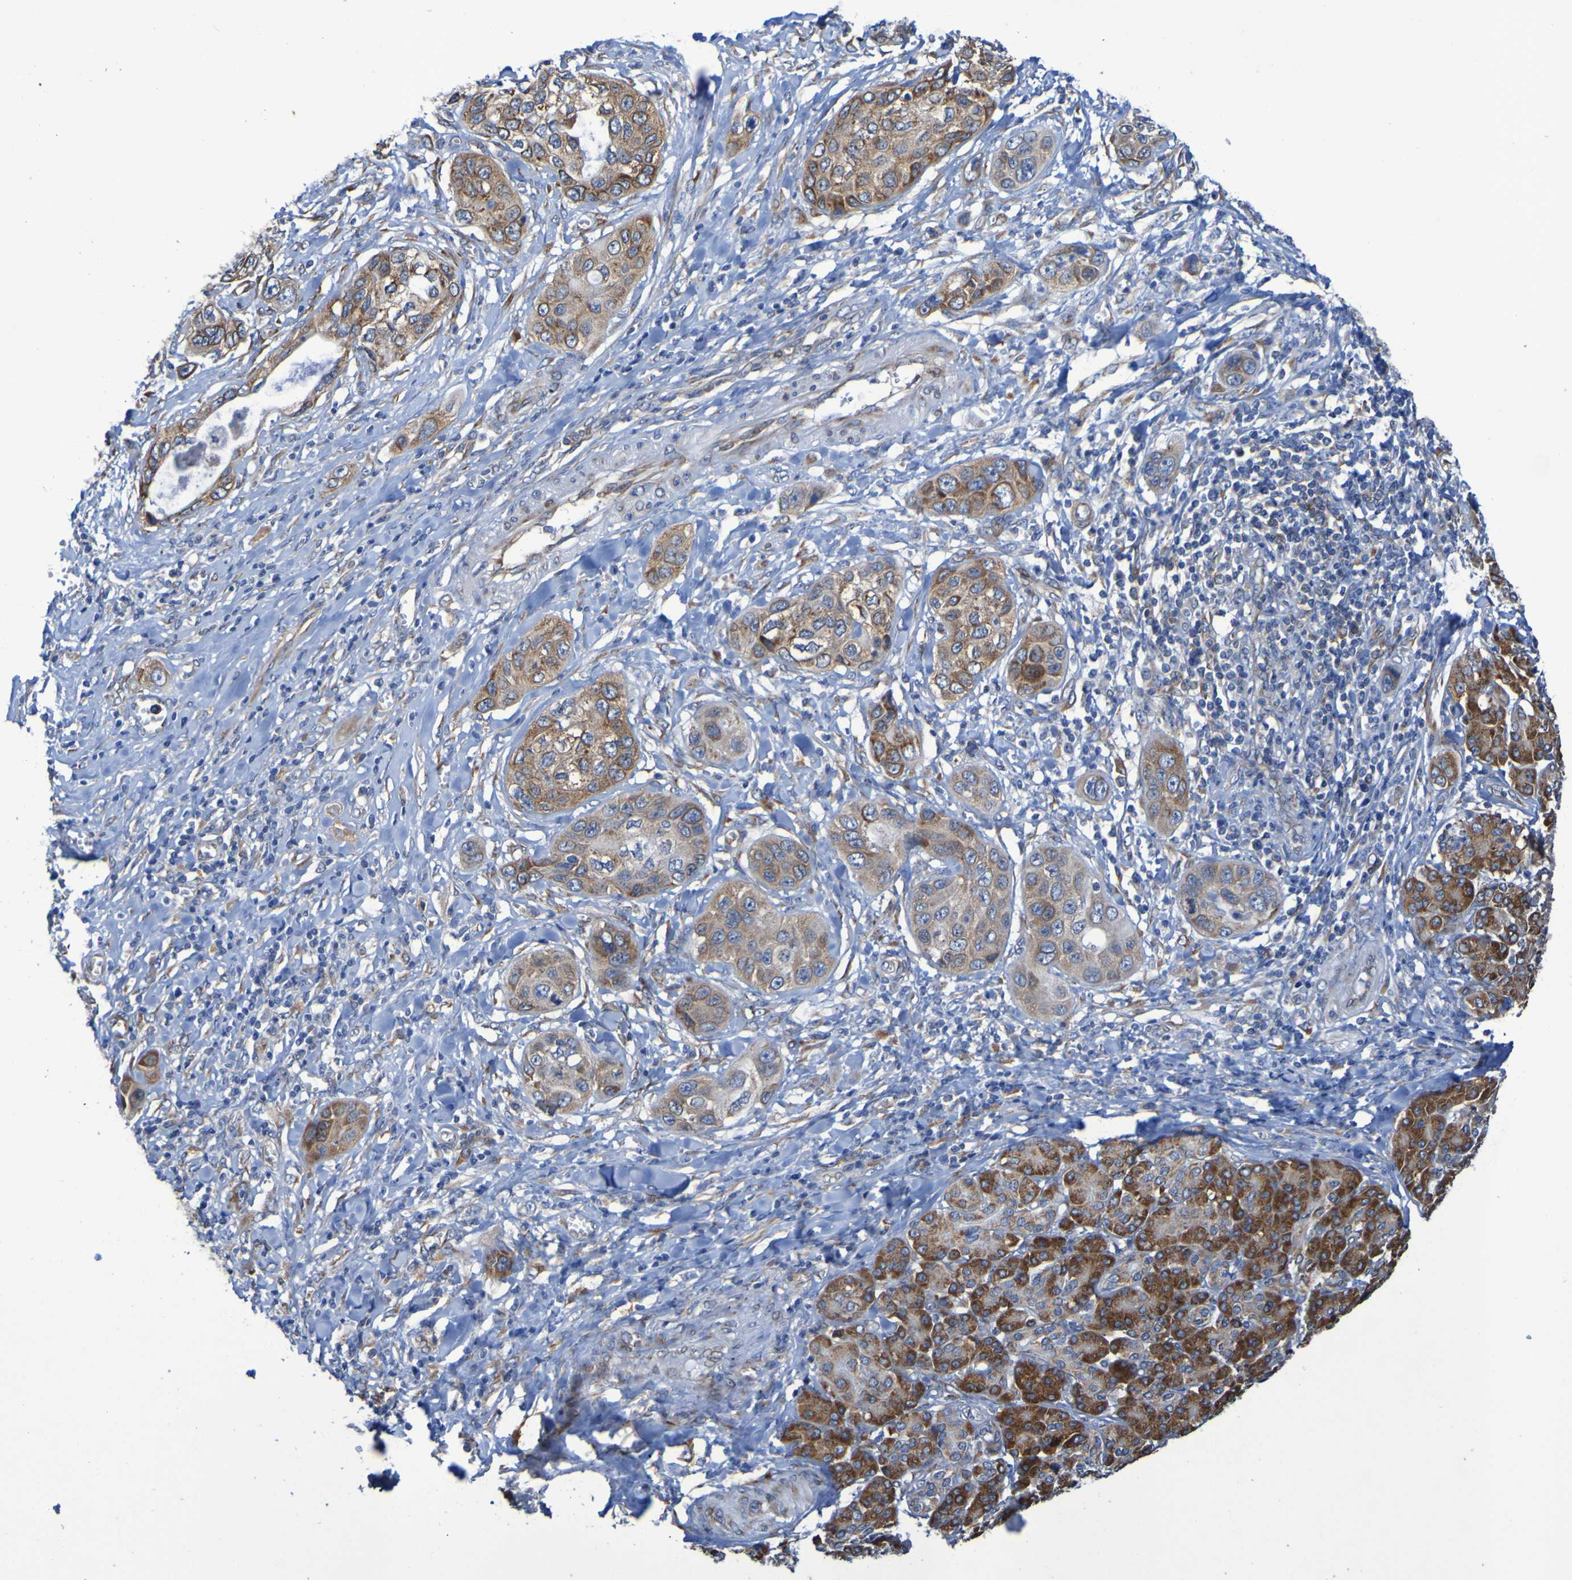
{"staining": {"intensity": "moderate", "quantity": ">75%", "location": "cytoplasmic/membranous"}, "tissue": "pancreatic cancer", "cell_type": "Tumor cells", "image_type": "cancer", "snomed": [{"axis": "morphology", "description": "Adenocarcinoma, NOS"}, {"axis": "topography", "description": "Pancreas"}], "caption": "A histopathology image of adenocarcinoma (pancreatic) stained for a protein demonstrates moderate cytoplasmic/membranous brown staining in tumor cells.", "gene": "FKBP3", "patient": {"sex": "female", "age": 70}}